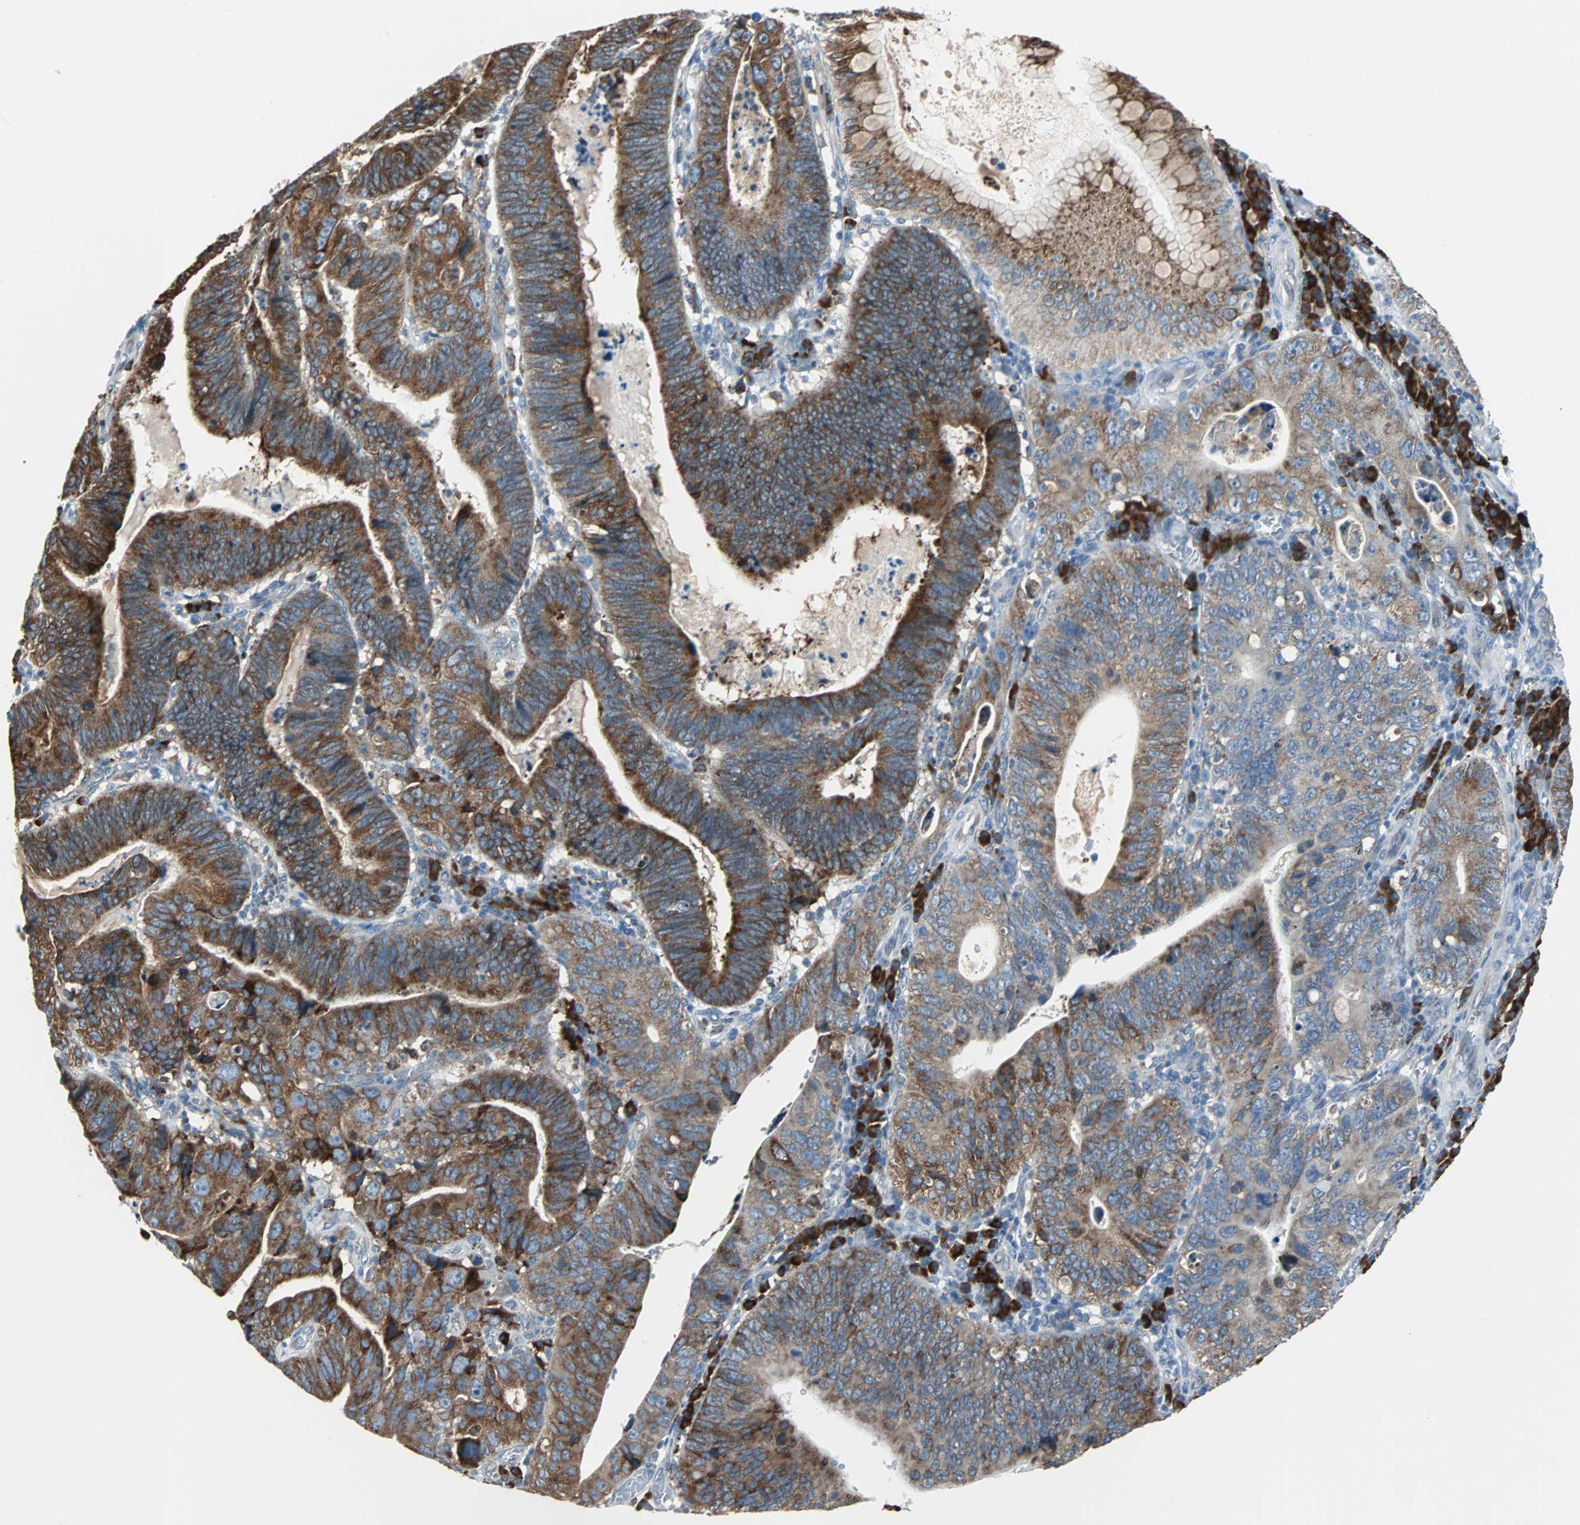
{"staining": {"intensity": "moderate", "quantity": ">75%", "location": "cytoplasmic/membranous"}, "tissue": "stomach cancer", "cell_type": "Tumor cells", "image_type": "cancer", "snomed": [{"axis": "morphology", "description": "Adenocarcinoma, NOS"}, {"axis": "topography", "description": "Stomach"}], "caption": "About >75% of tumor cells in human stomach adenocarcinoma exhibit moderate cytoplasmic/membranous protein positivity as visualized by brown immunohistochemical staining.", "gene": "PDIA4", "patient": {"sex": "male", "age": 59}}